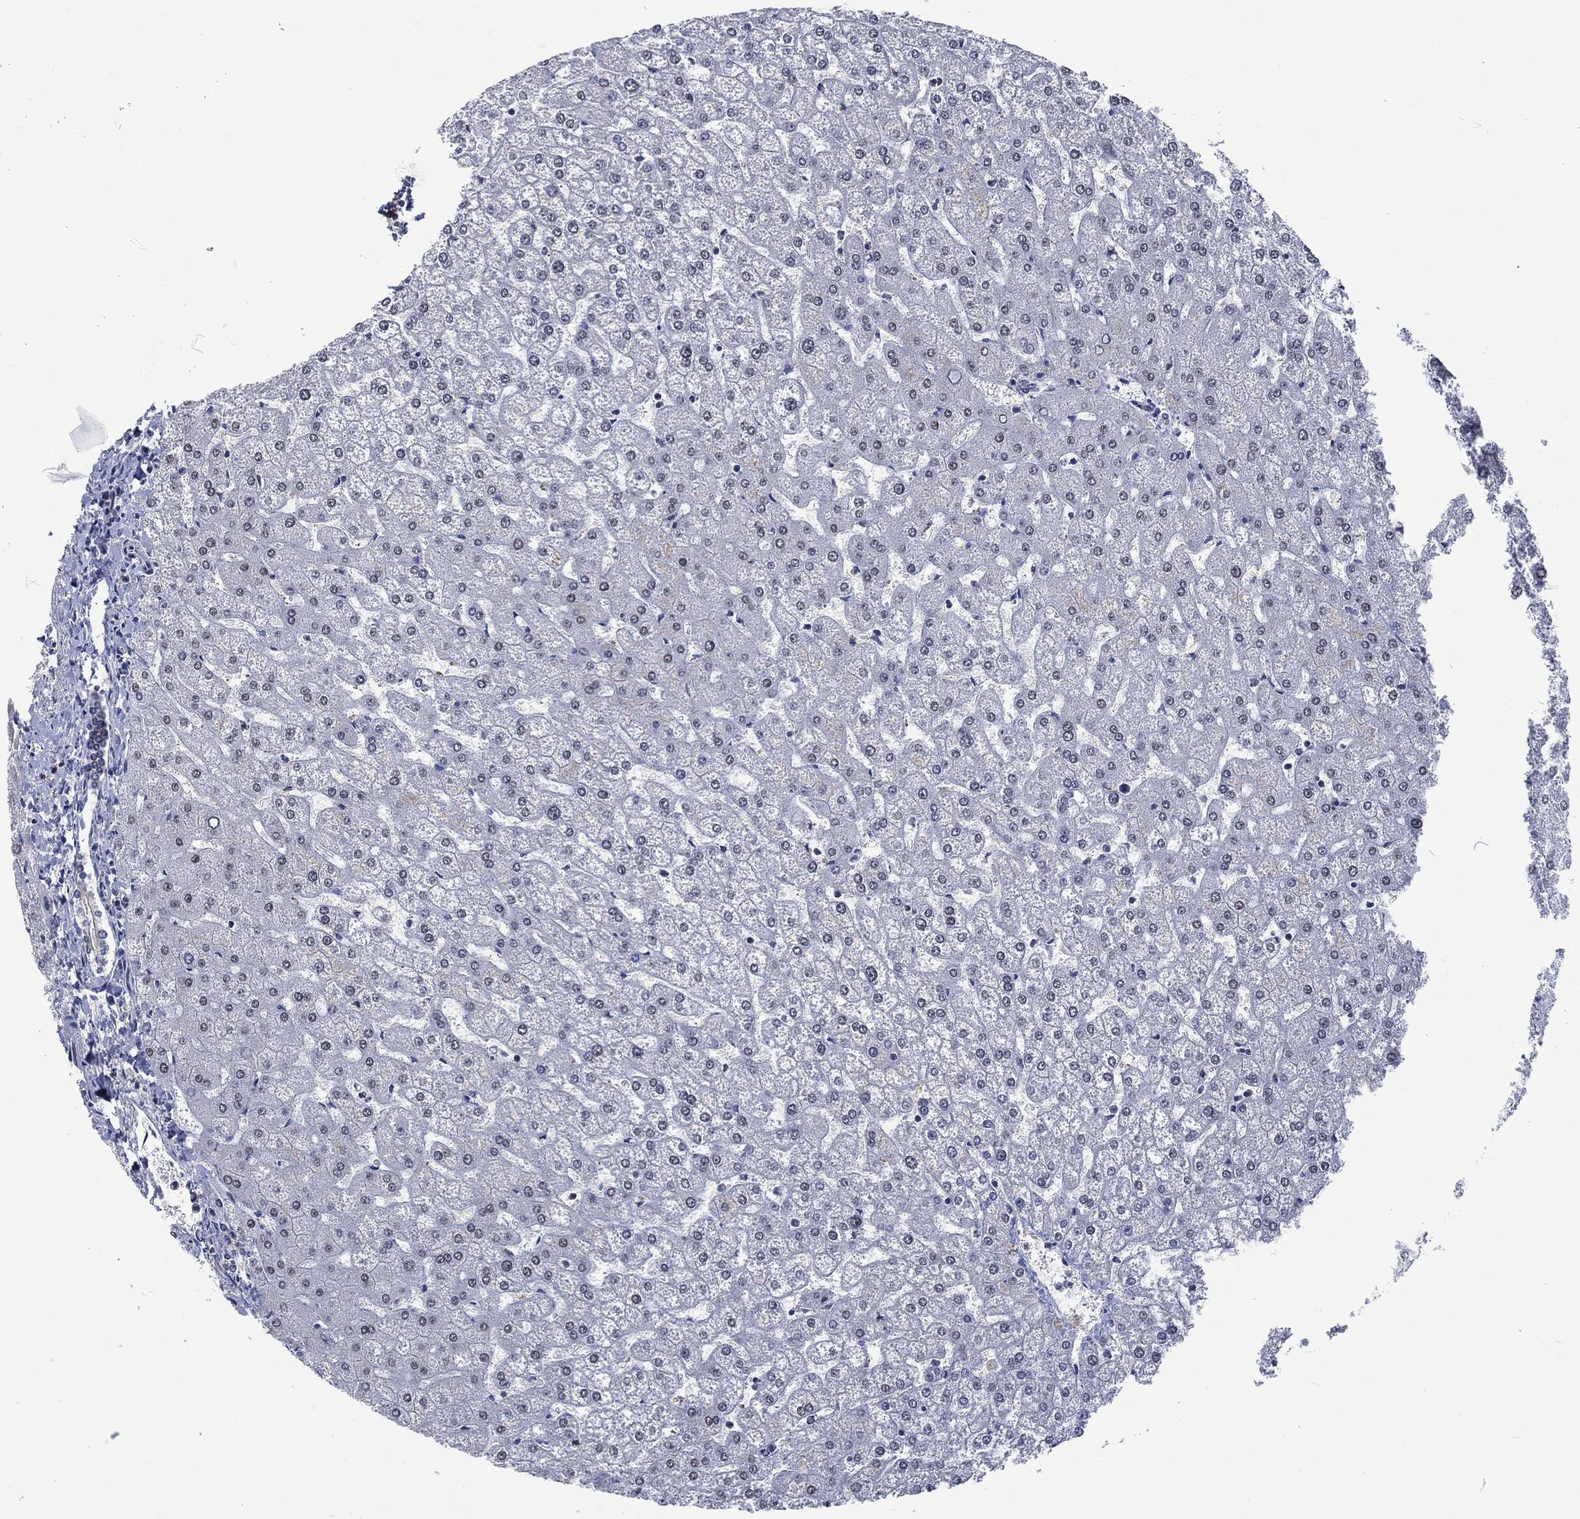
{"staining": {"intensity": "negative", "quantity": "none", "location": "none"}, "tissue": "liver", "cell_type": "Cholangiocytes", "image_type": "normal", "snomed": [{"axis": "morphology", "description": "Normal tissue, NOS"}, {"axis": "topography", "description": "Liver"}], "caption": "An IHC image of unremarkable liver is shown. There is no staining in cholangiocytes of liver. (Immunohistochemistry (ihc), brightfield microscopy, high magnification).", "gene": "DCPS", "patient": {"sex": "female", "age": 32}}